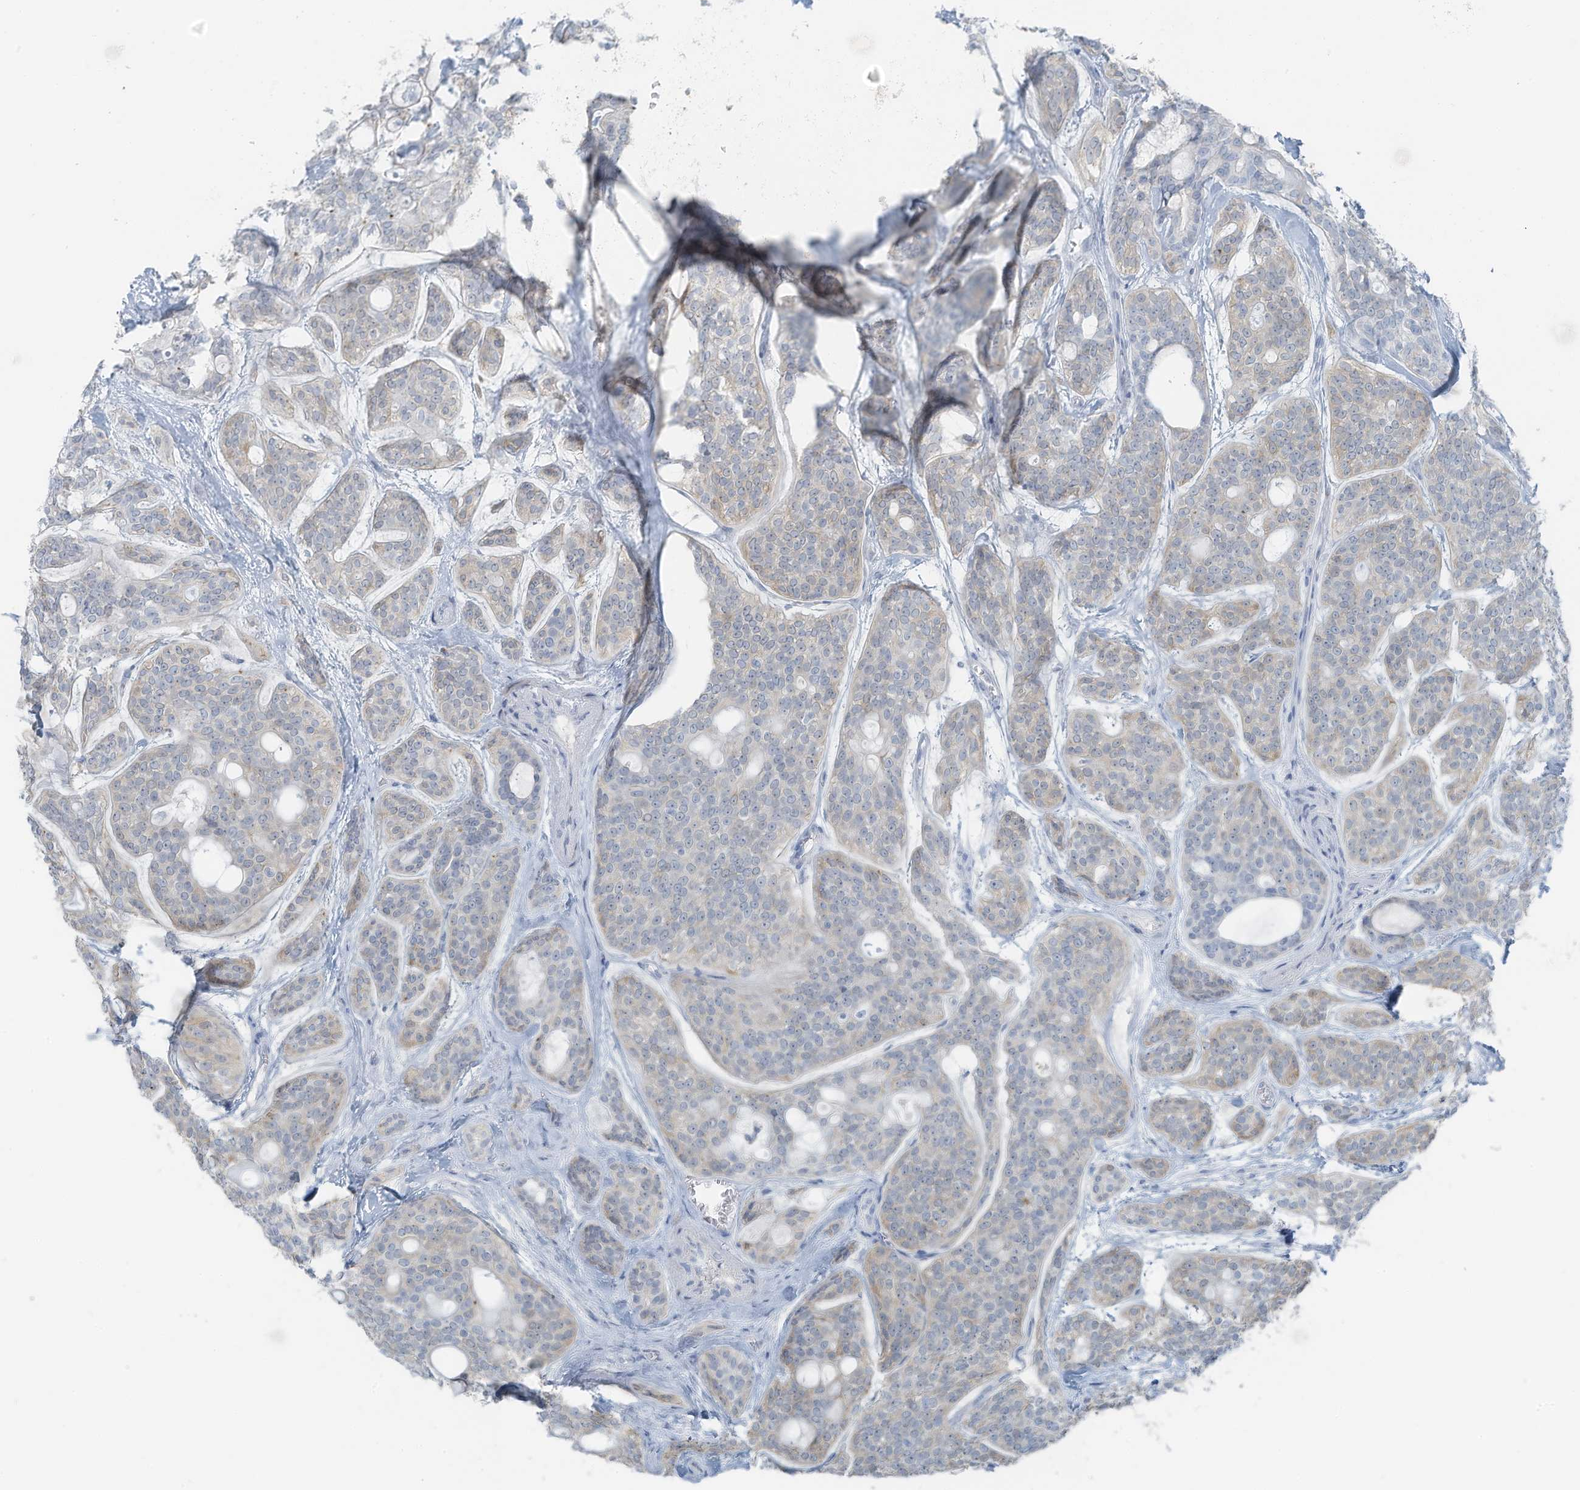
{"staining": {"intensity": "negative", "quantity": "none", "location": "none"}, "tissue": "head and neck cancer", "cell_type": "Tumor cells", "image_type": "cancer", "snomed": [{"axis": "morphology", "description": "Adenocarcinoma, NOS"}, {"axis": "topography", "description": "Head-Neck"}], "caption": "Tumor cells show no significant protein staining in adenocarcinoma (head and neck).", "gene": "SLC25A43", "patient": {"sex": "male", "age": 66}}